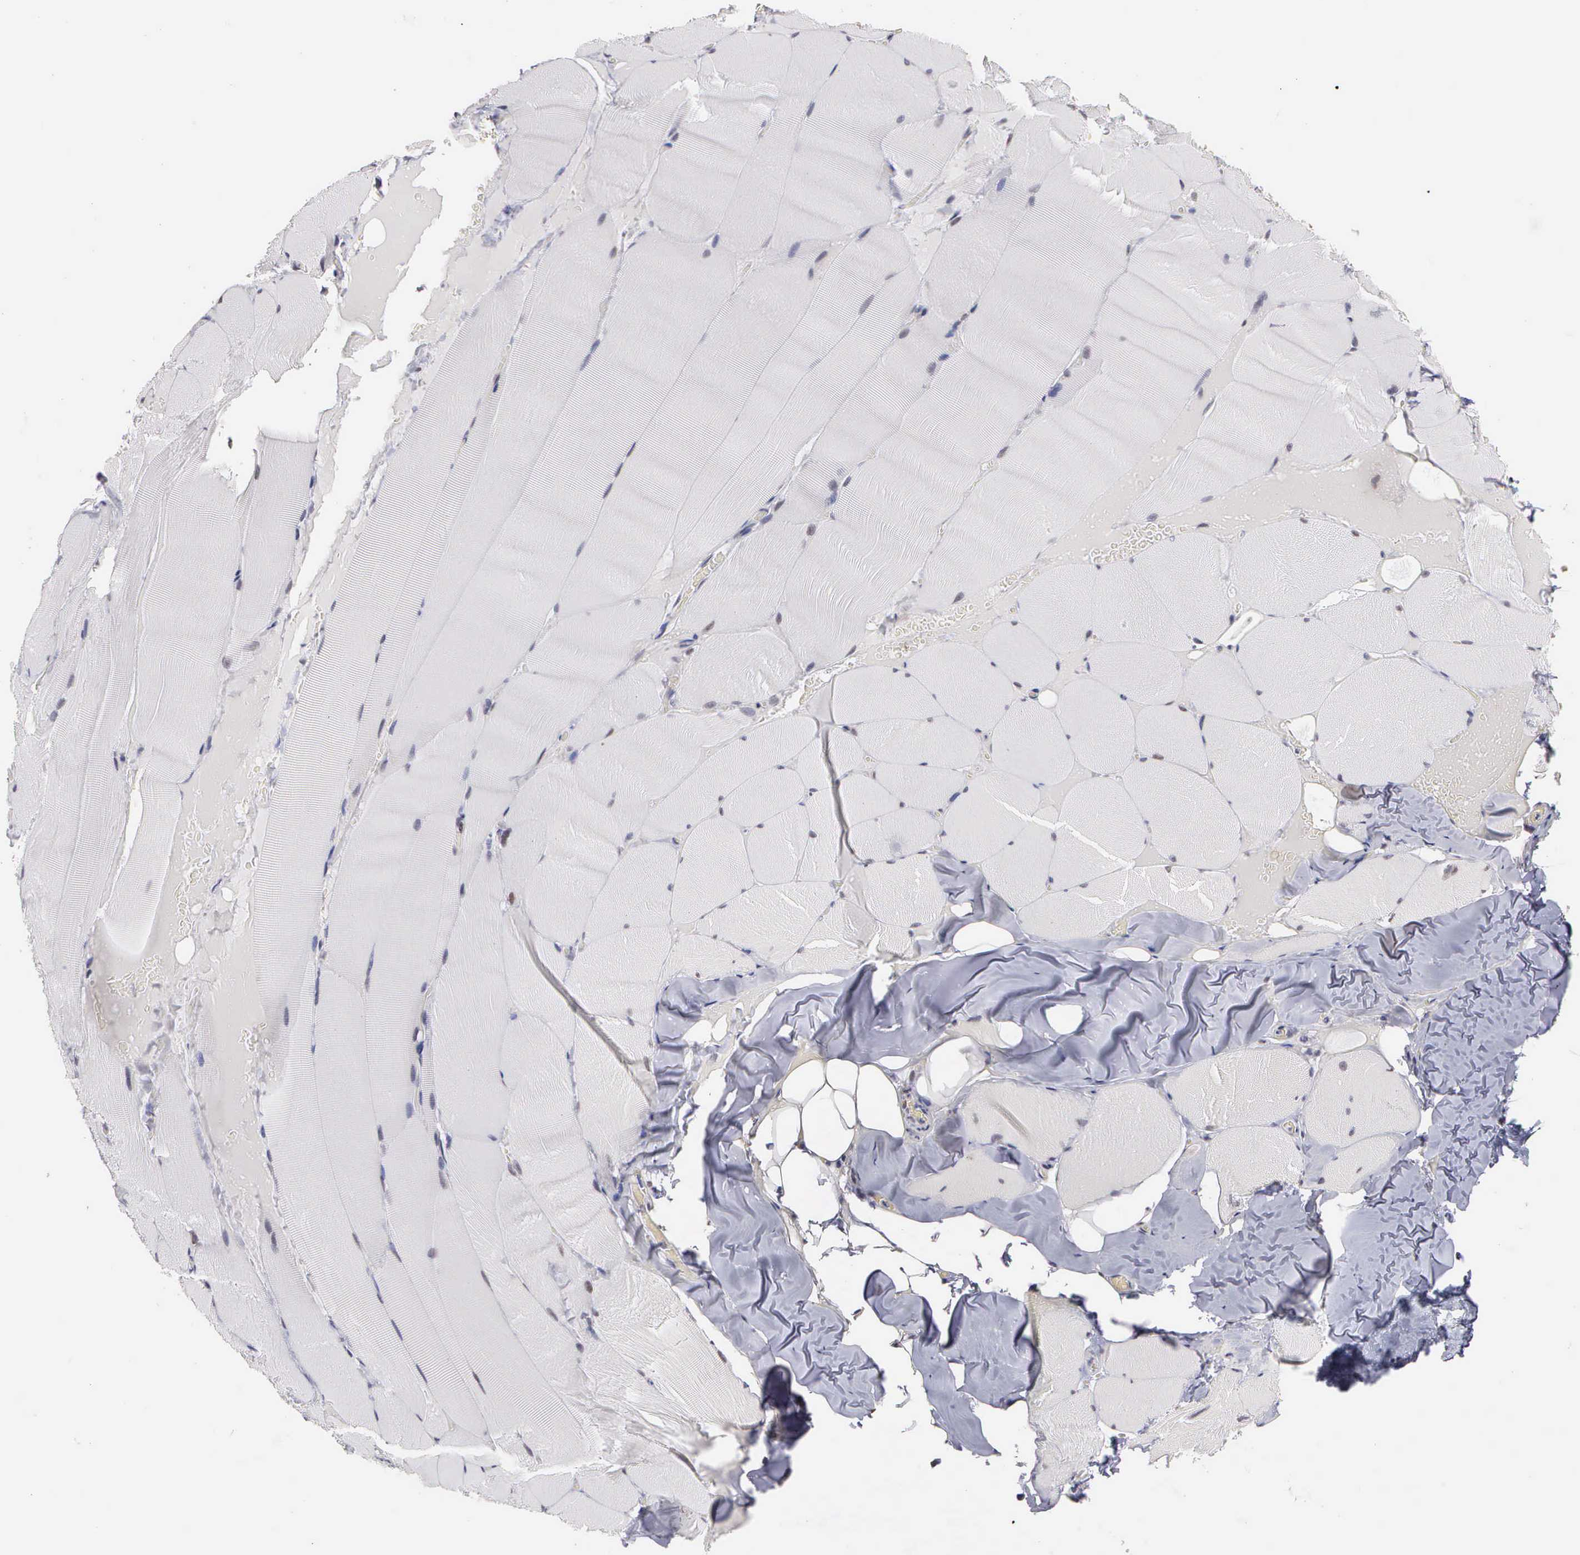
{"staining": {"intensity": "negative", "quantity": "none", "location": "none"}, "tissue": "skeletal muscle", "cell_type": "Myocytes", "image_type": "normal", "snomed": [{"axis": "morphology", "description": "Normal tissue, NOS"}, {"axis": "topography", "description": "Skeletal muscle"}], "caption": "High magnification brightfield microscopy of benign skeletal muscle stained with DAB (brown) and counterstained with hematoxylin (blue): myocytes show no significant staining. (Stains: DAB (3,3'-diaminobenzidine) immunohistochemistry with hematoxylin counter stain, Microscopy: brightfield microscopy at high magnification).", "gene": "CSTF2", "patient": {"sex": "male", "age": 71}}